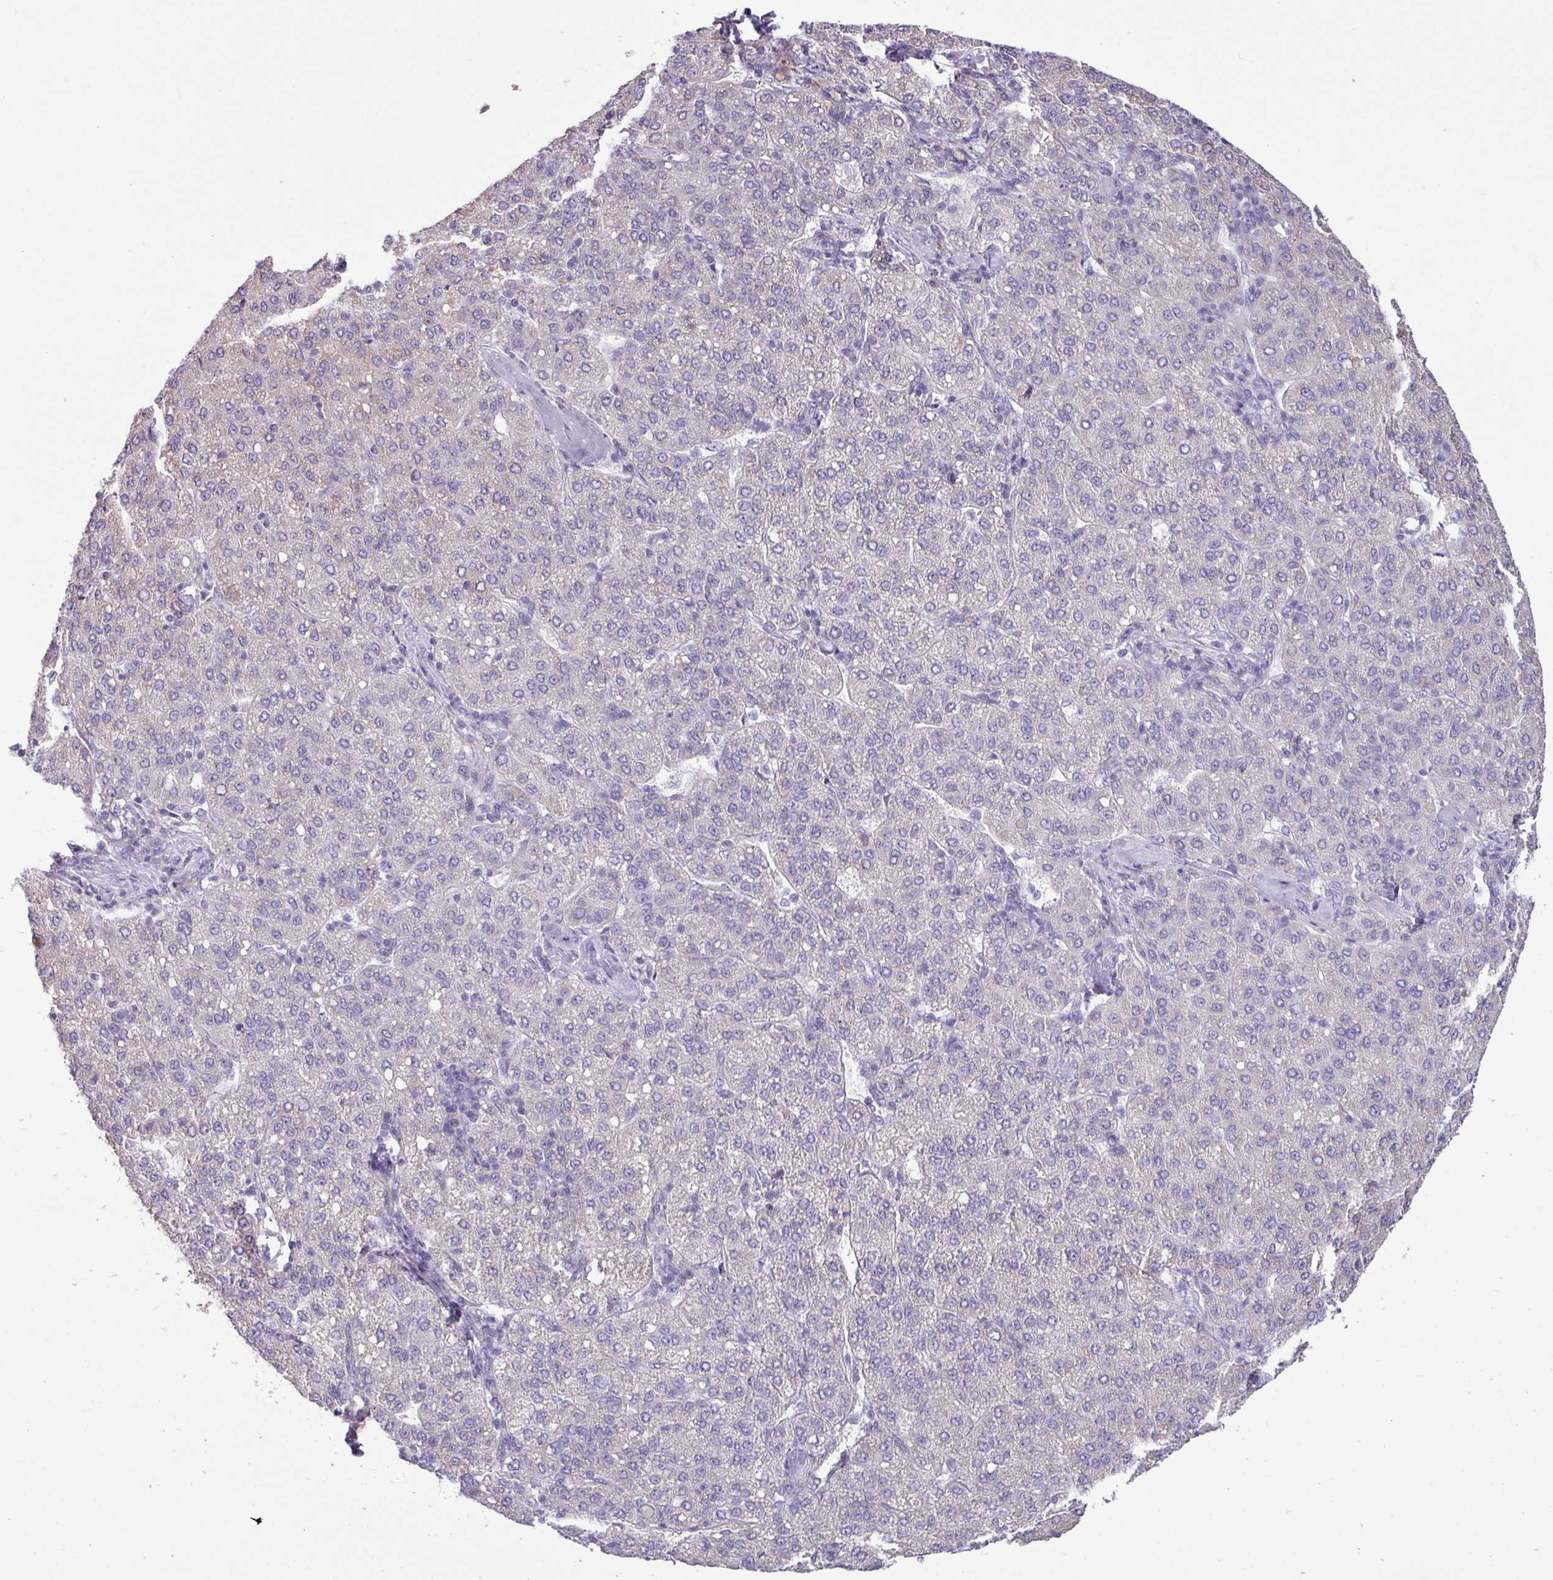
{"staining": {"intensity": "negative", "quantity": "none", "location": "none"}, "tissue": "liver cancer", "cell_type": "Tumor cells", "image_type": "cancer", "snomed": [{"axis": "morphology", "description": "Carcinoma, Hepatocellular, NOS"}, {"axis": "topography", "description": "Liver"}], "caption": "Liver hepatocellular carcinoma stained for a protein using immunohistochemistry (IHC) reveals no staining tumor cells.", "gene": "IRGC", "patient": {"sex": "male", "age": 65}}